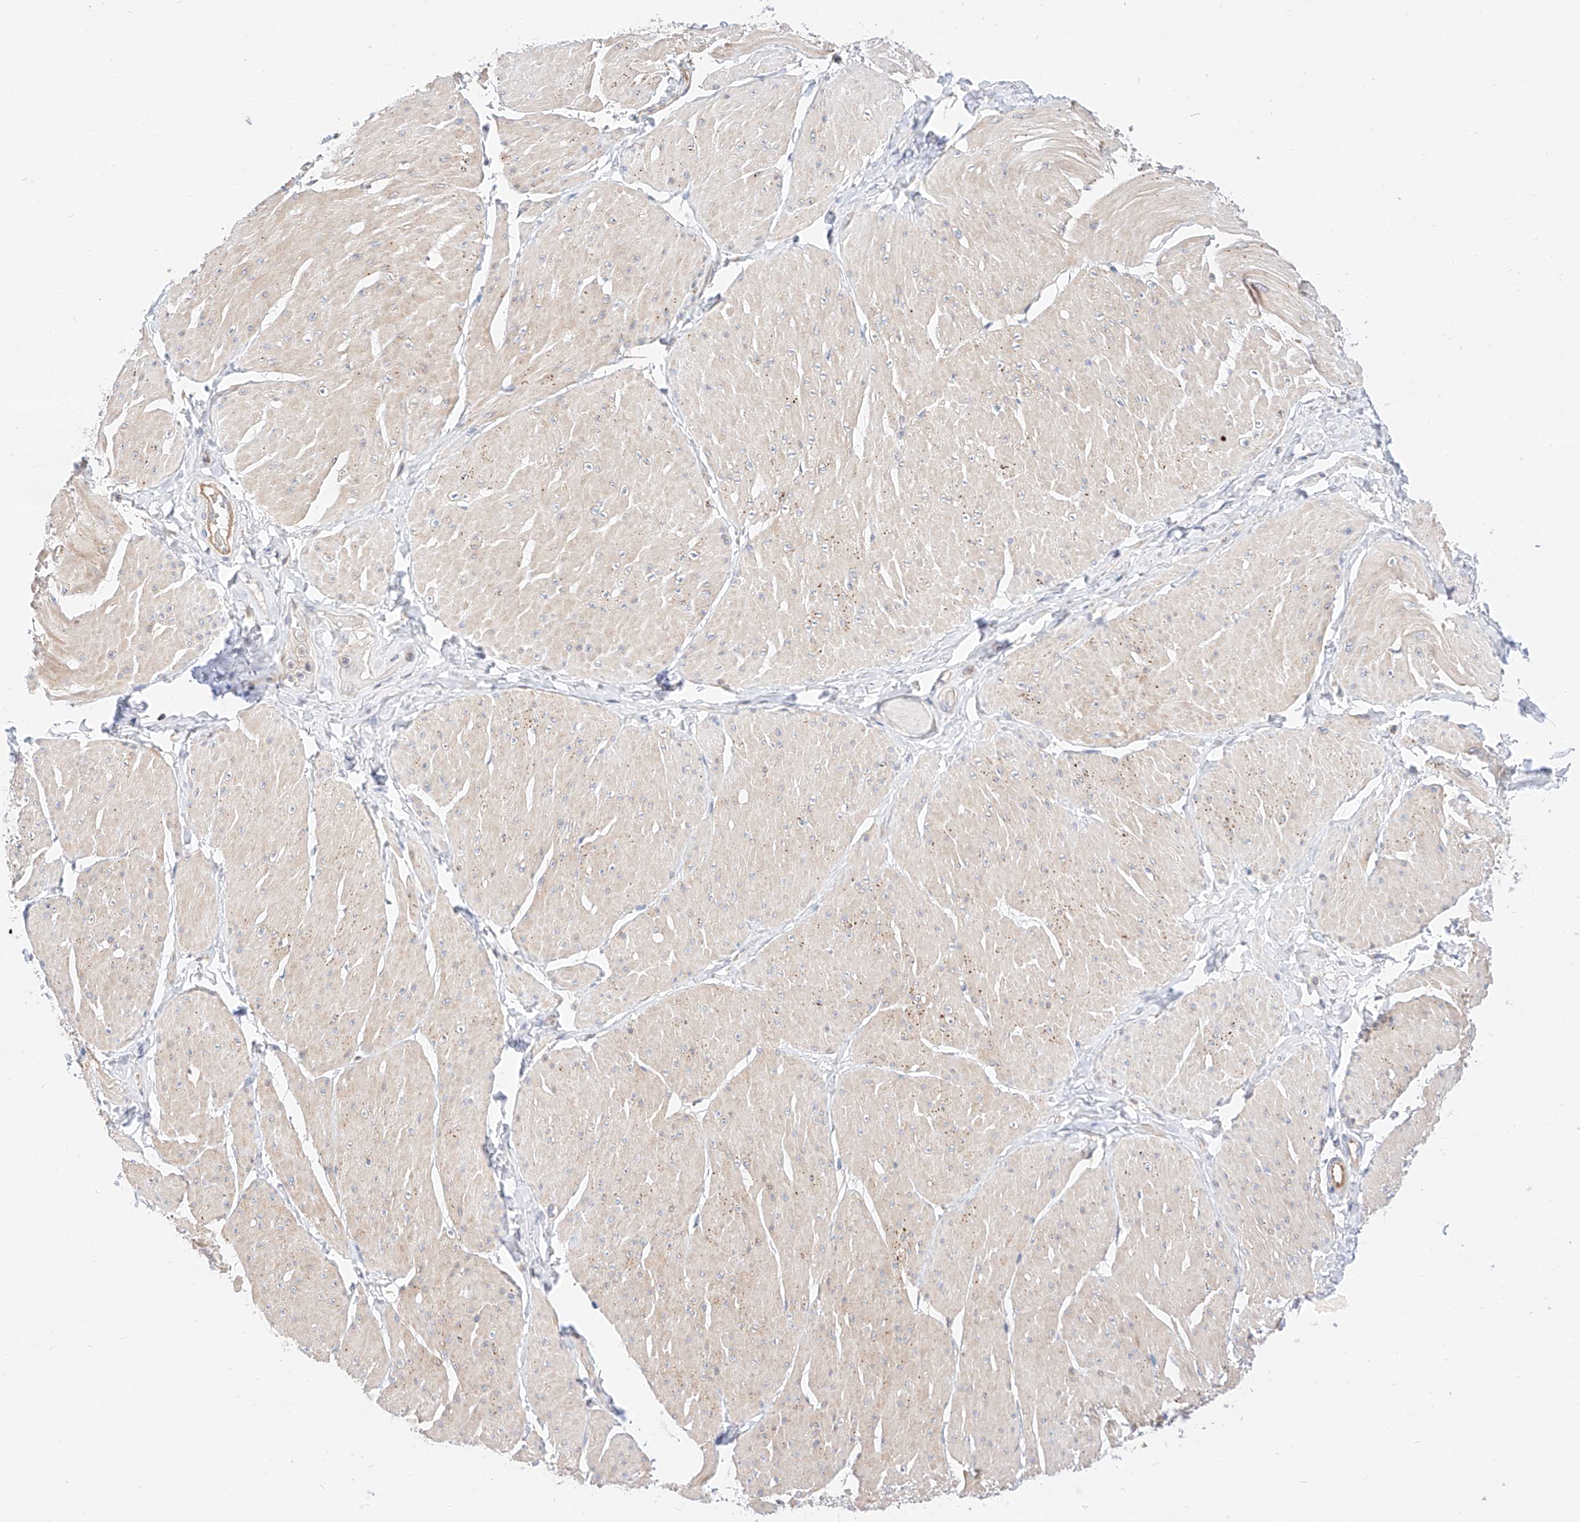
{"staining": {"intensity": "weak", "quantity": "<25%", "location": "cytoplasmic/membranous"}, "tissue": "smooth muscle", "cell_type": "Smooth muscle cells", "image_type": "normal", "snomed": [{"axis": "morphology", "description": "Urothelial carcinoma, High grade"}, {"axis": "topography", "description": "Urinary bladder"}], "caption": "This photomicrograph is of normal smooth muscle stained with immunohistochemistry (IHC) to label a protein in brown with the nuclei are counter-stained blue. There is no positivity in smooth muscle cells.", "gene": "GLMN", "patient": {"sex": "male", "age": 46}}